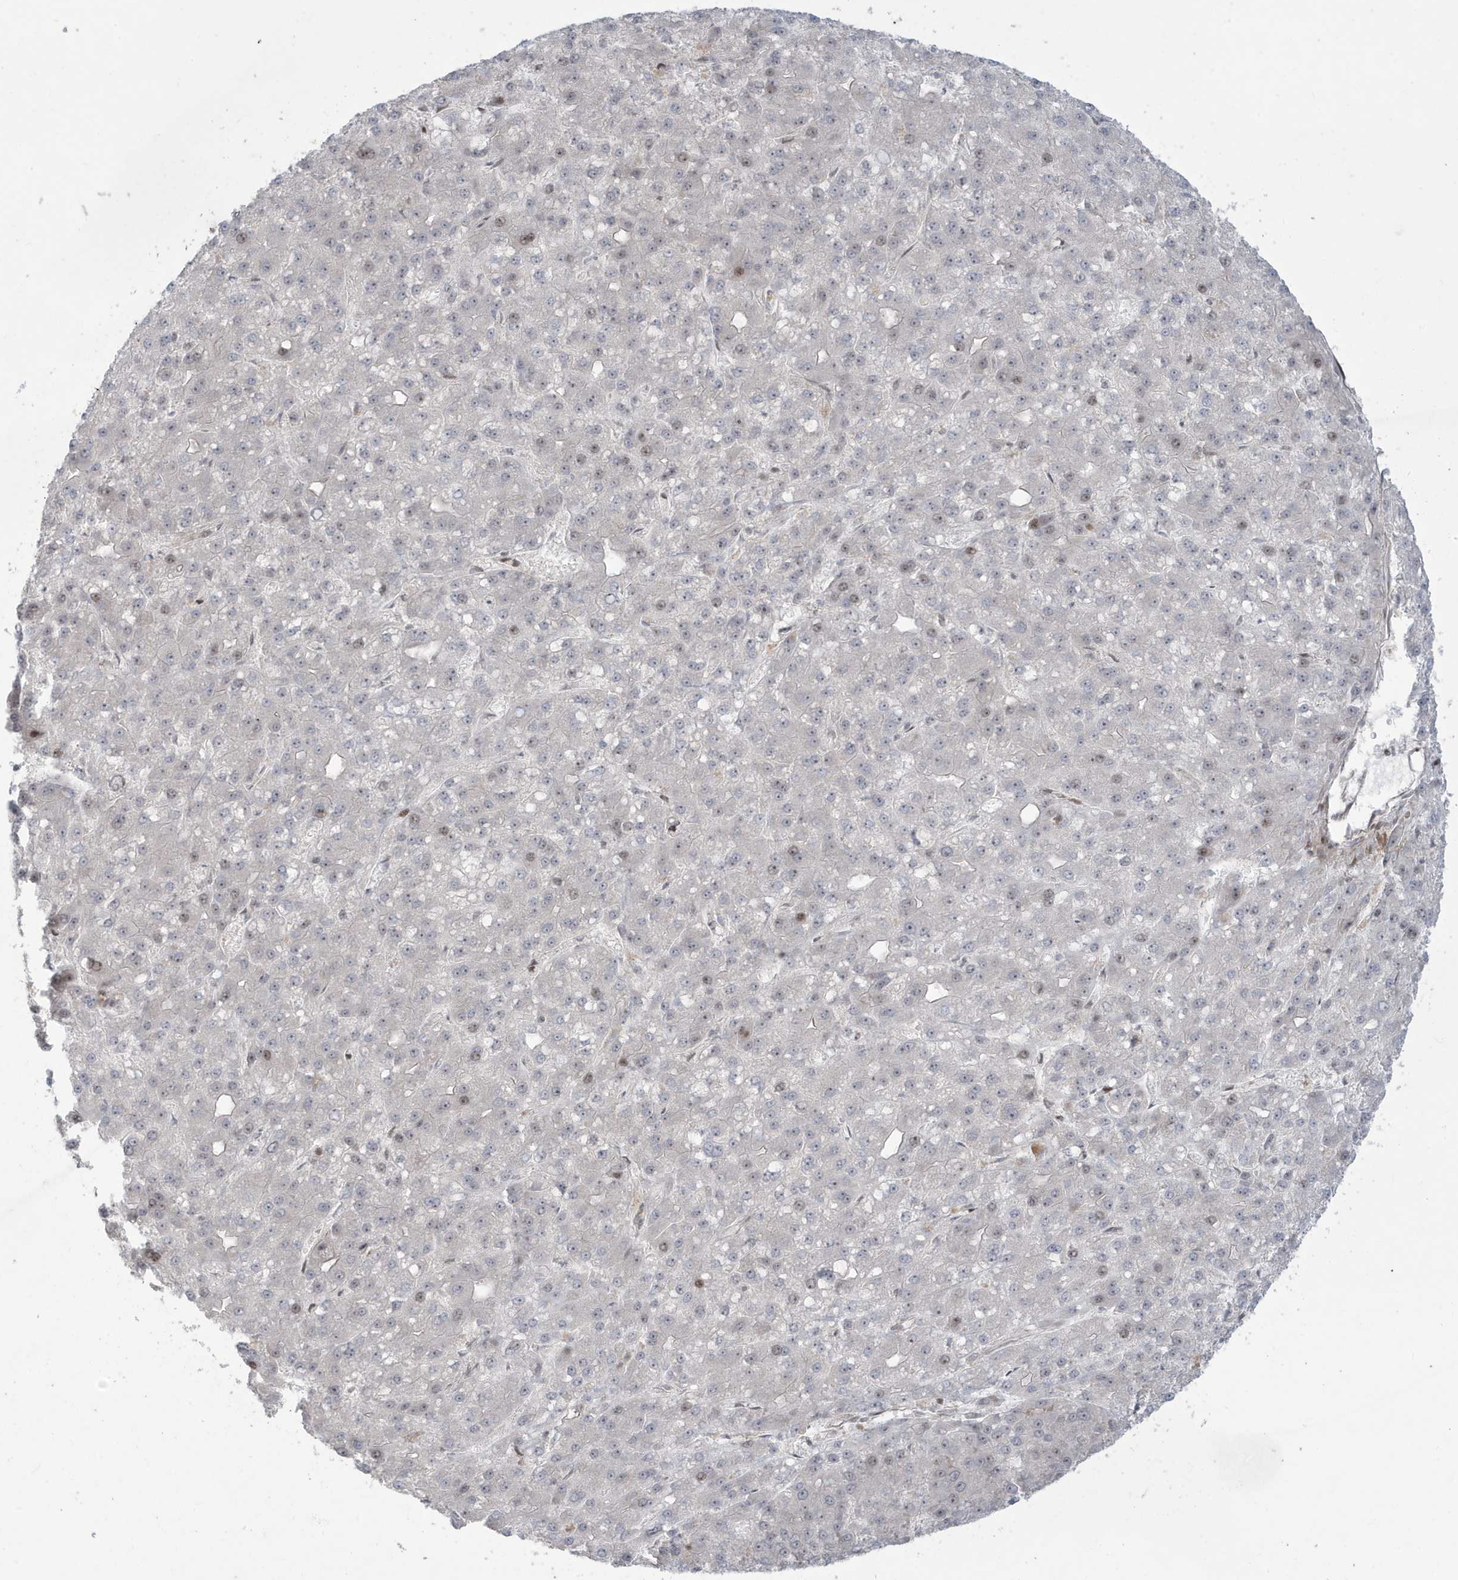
{"staining": {"intensity": "negative", "quantity": "none", "location": "none"}, "tissue": "liver cancer", "cell_type": "Tumor cells", "image_type": "cancer", "snomed": [{"axis": "morphology", "description": "Carcinoma, Hepatocellular, NOS"}, {"axis": "topography", "description": "Liver"}], "caption": "The photomicrograph displays no significant staining in tumor cells of liver hepatocellular carcinoma.", "gene": "C1orf52", "patient": {"sex": "male", "age": 67}}